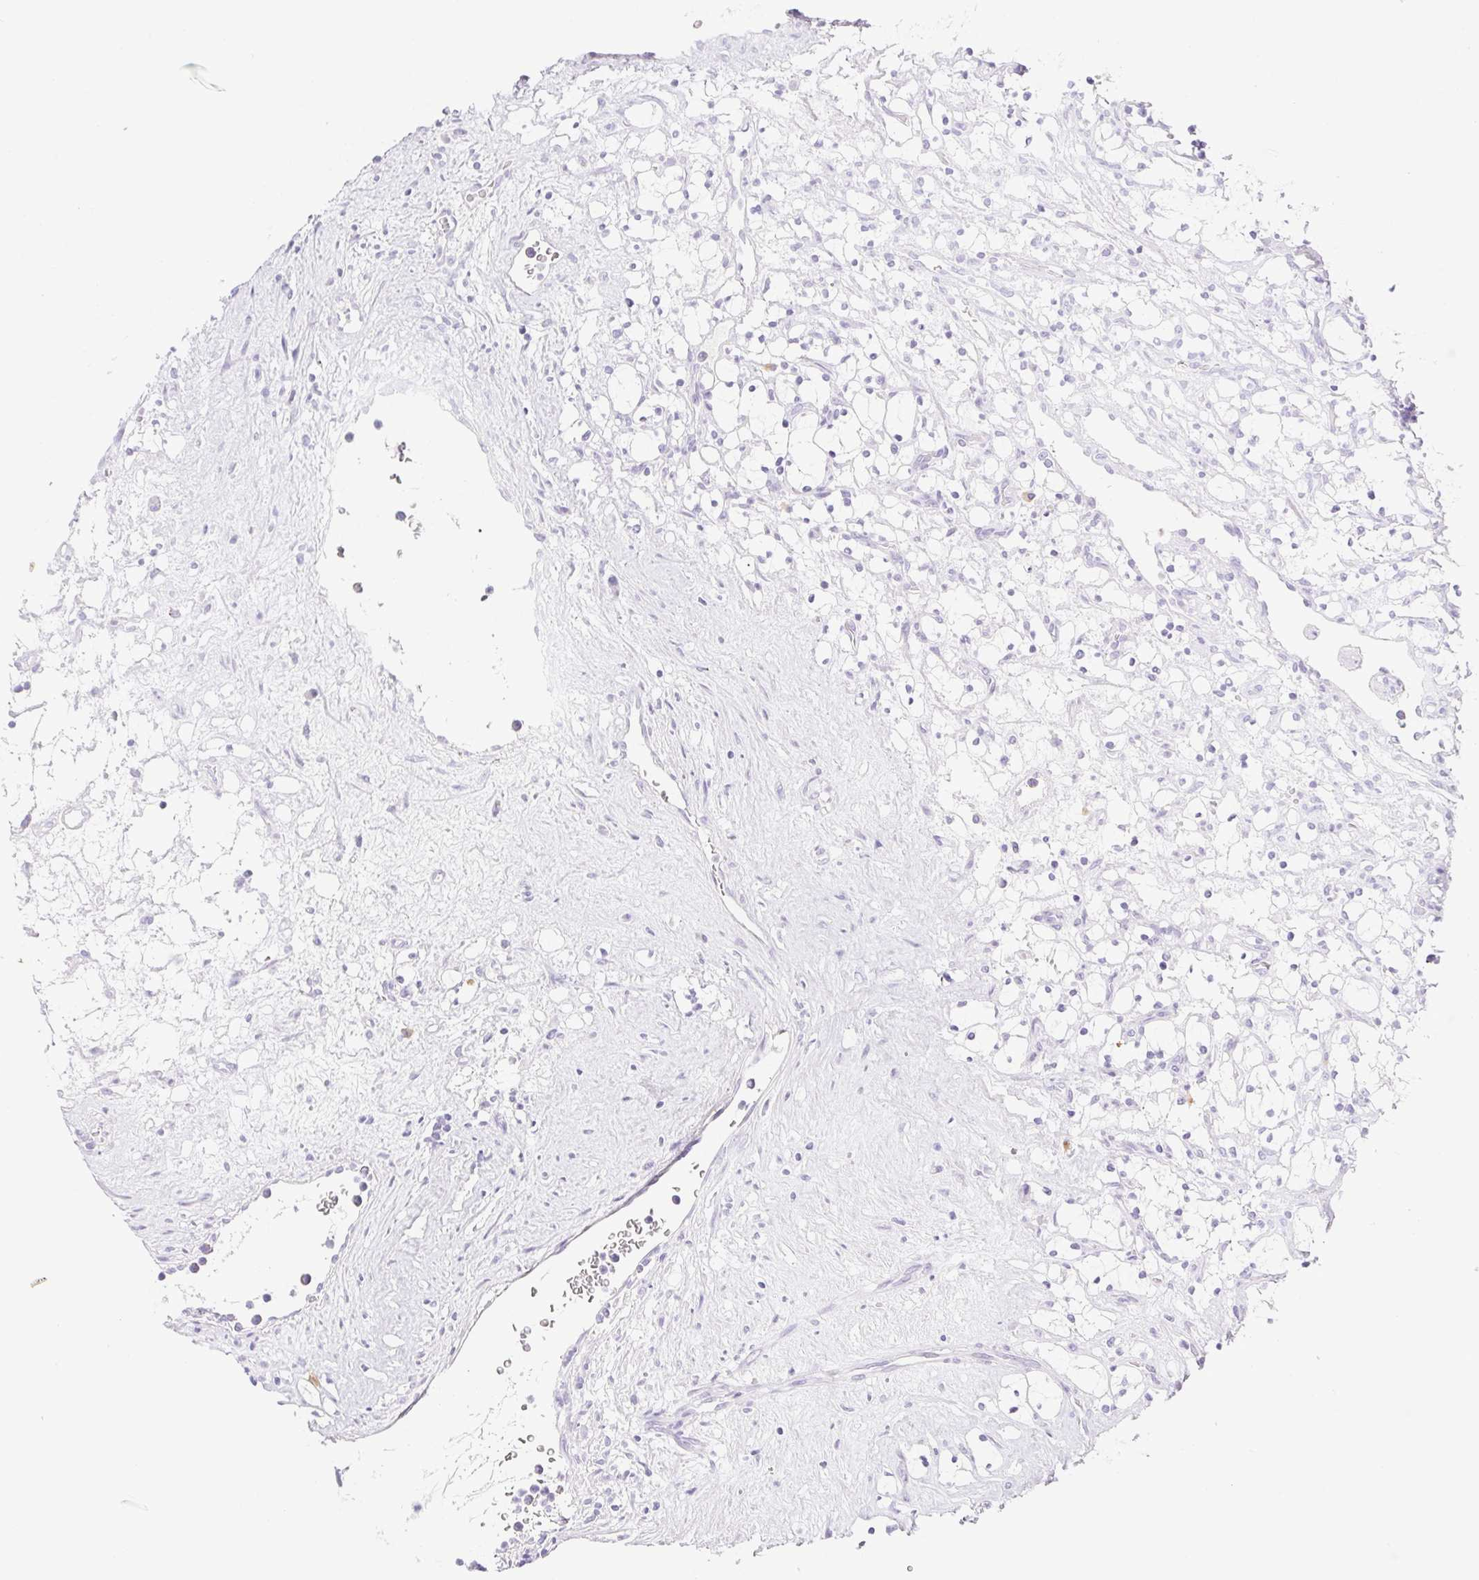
{"staining": {"intensity": "negative", "quantity": "none", "location": "none"}, "tissue": "renal cancer", "cell_type": "Tumor cells", "image_type": "cancer", "snomed": [{"axis": "morphology", "description": "Adenocarcinoma, NOS"}, {"axis": "topography", "description": "Kidney"}], "caption": "DAB (3,3'-diaminobenzidine) immunohistochemical staining of renal cancer (adenocarcinoma) displays no significant staining in tumor cells. The staining was performed using DAB (3,3'-diaminobenzidine) to visualize the protein expression in brown, while the nuclei were stained in blue with hematoxylin (Magnification: 20x).", "gene": "PAPPA2", "patient": {"sex": "female", "age": 69}}